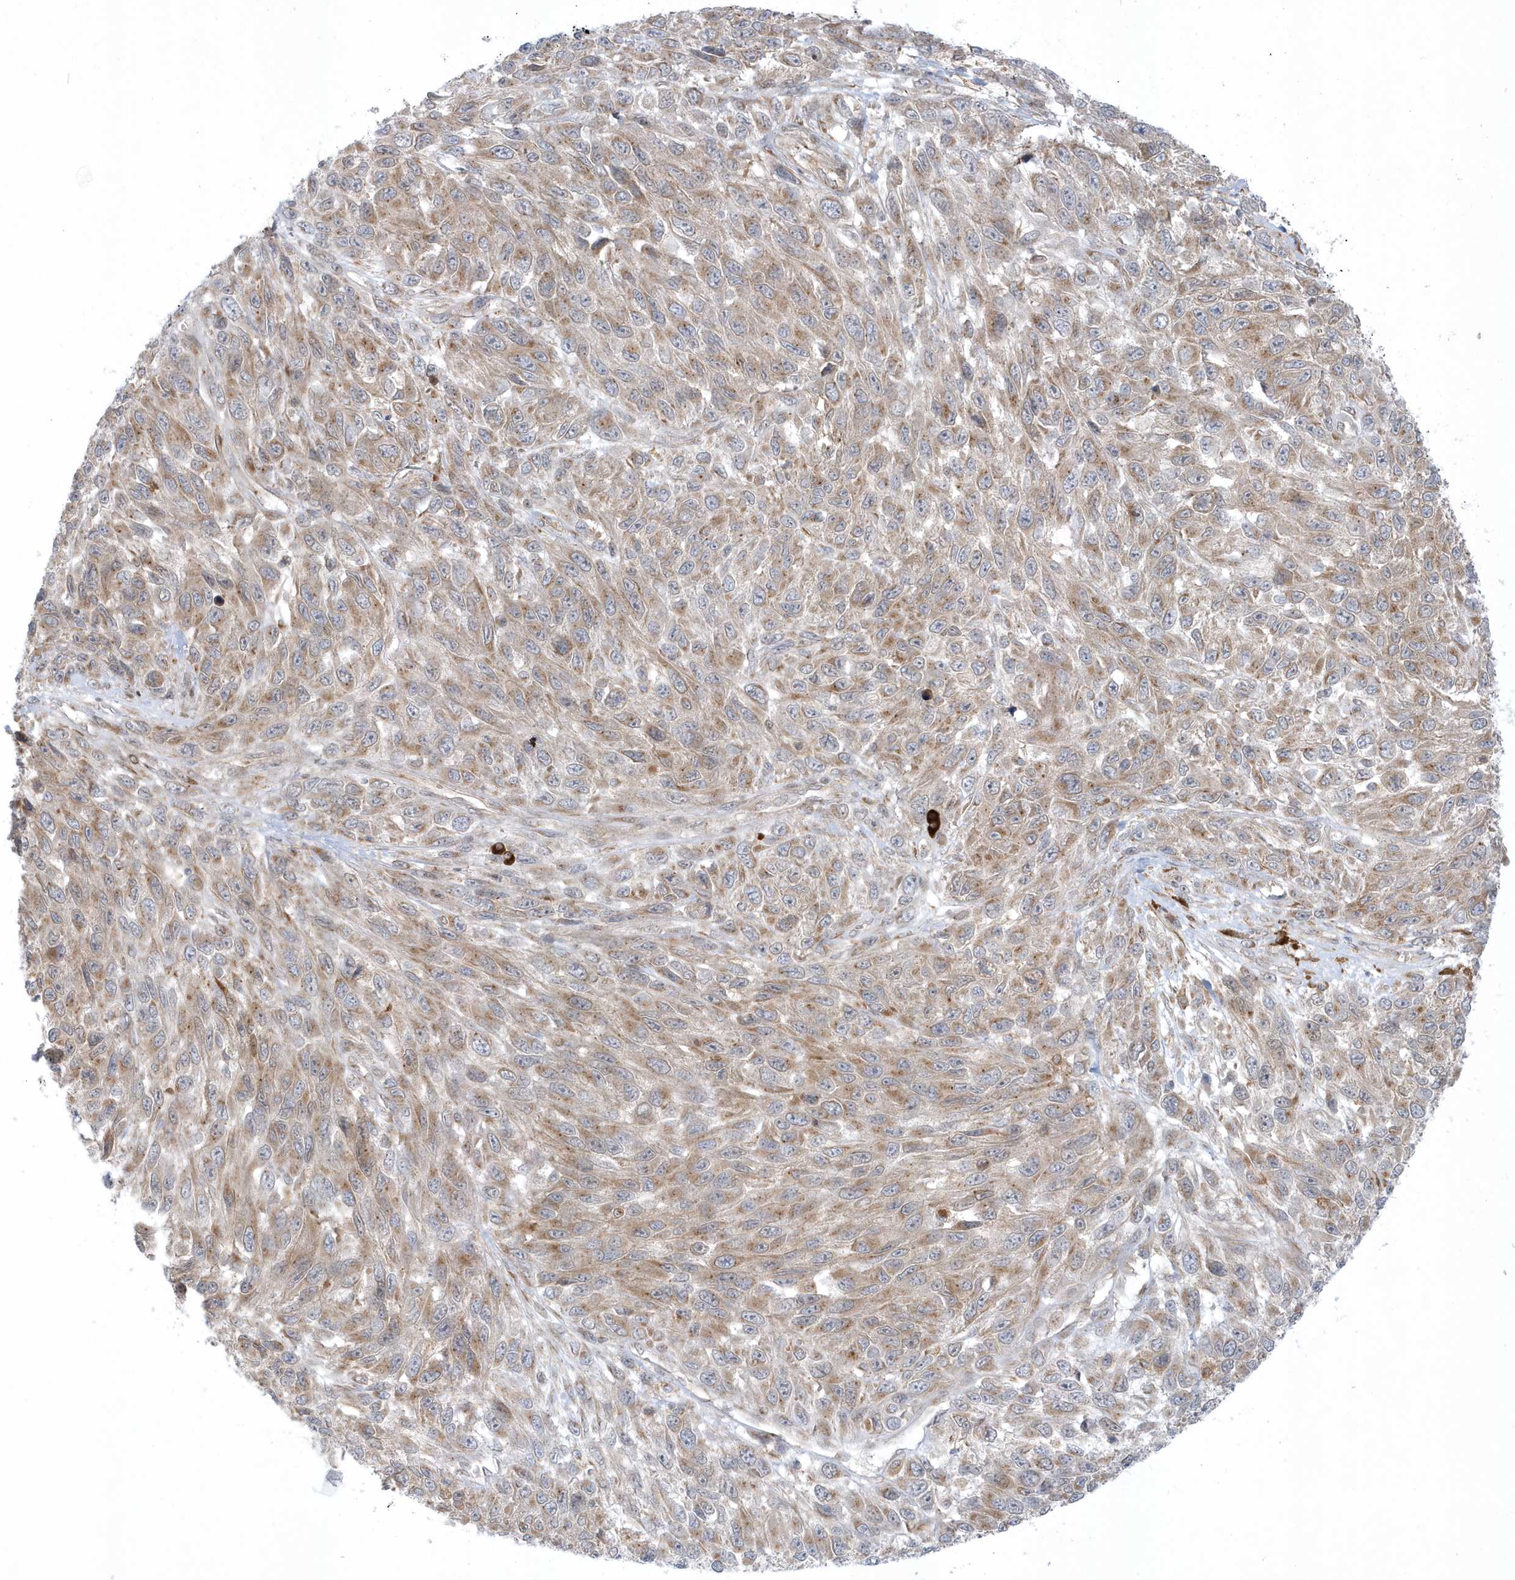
{"staining": {"intensity": "weak", "quantity": ">75%", "location": "cytoplasmic/membranous"}, "tissue": "melanoma", "cell_type": "Tumor cells", "image_type": "cancer", "snomed": [{"axis": "morphology", "description": "Malignant melanoma, NOS"}, {"axis": "topography", "description": "Skin"}], "caption": "Melanoma was stained to show a protein in brown. There is low levels of weak cytoplasmic/membranous staining in approximately >75% of tumor cells.", "gene": "RPP40", "patient": {"sex": "female", "age": 96}}